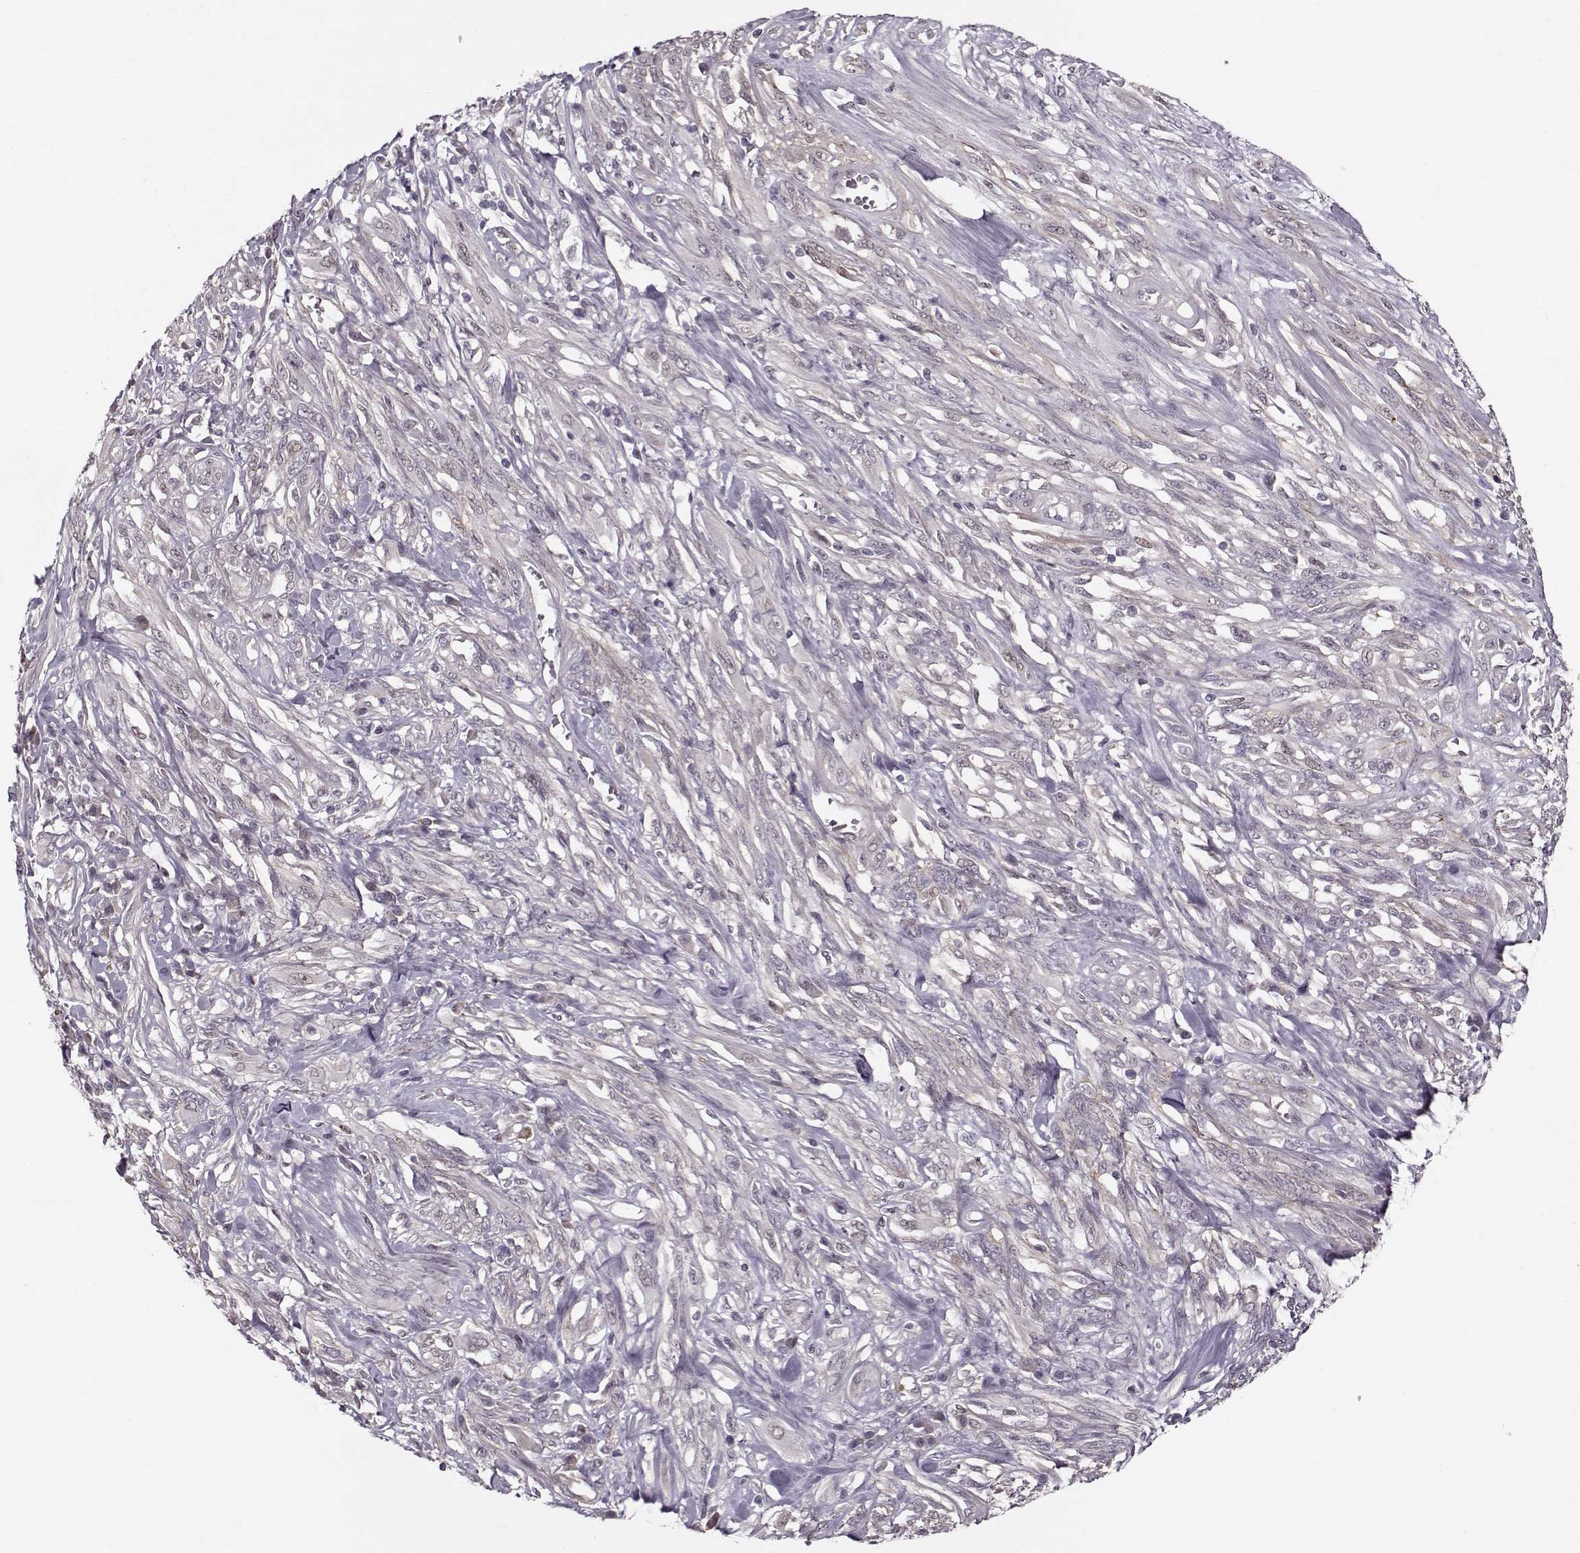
{"staining": {"intensity": "negative", "quantity": "none", "location": "none"}, "tissue": "melanoma", "cell_type": "Tumor cells", "image_type": "cancer", "snomed": [{"axis": "morphology", "description": "Malignant melanoma, NOS"}, {"axis": "topography", "description": "Skin"}], "caption": "DAB immunohistochemical staining of human malignant melanoma reveals no significant staining in tumor cells.", "gene": "DNAI3", "patient": {"sex": "female", "age": 91}}